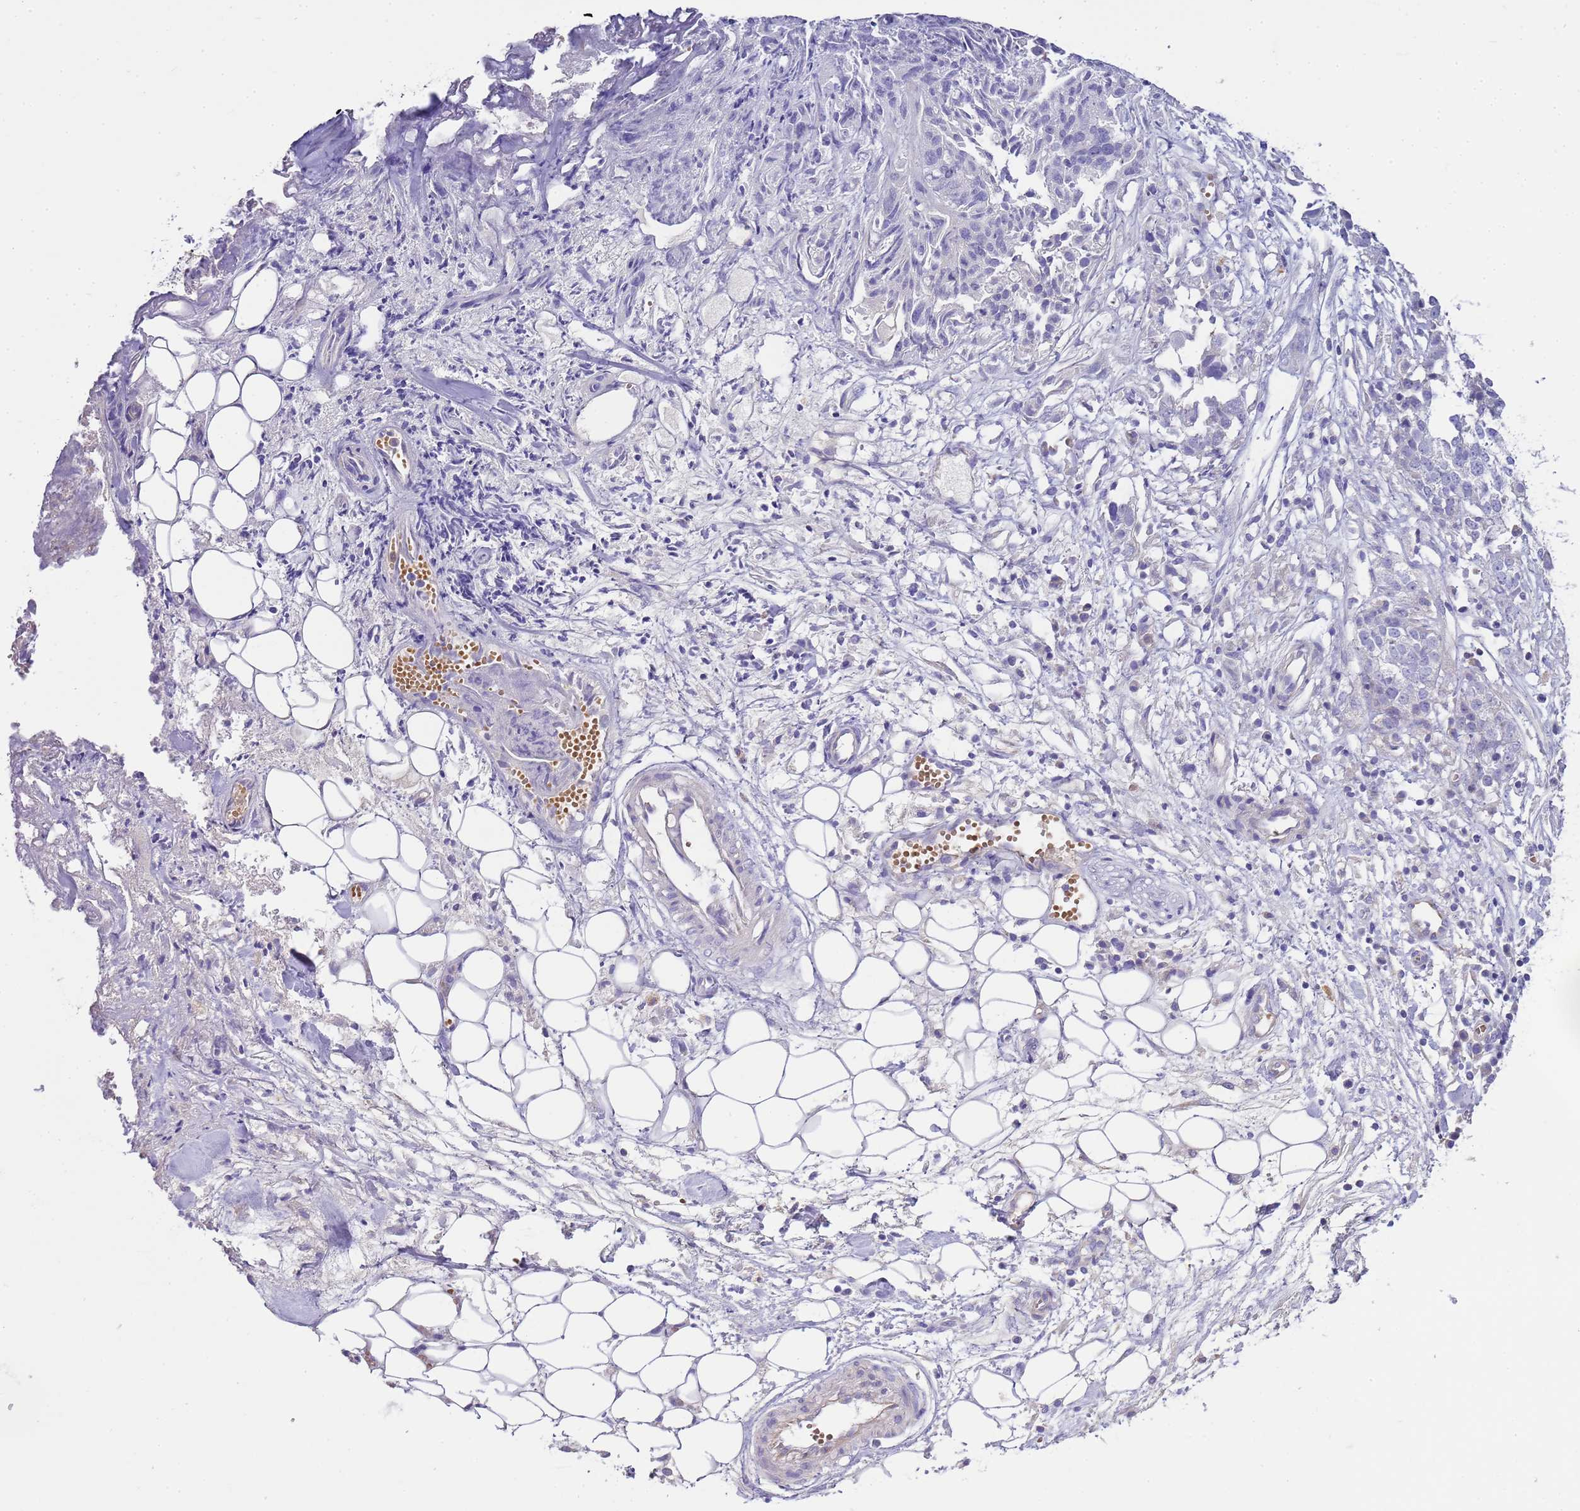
{"staining": {"intensity": "negative", "quantity": "none", "location": "none"}, "tissue": "ovarian cancer", "cell_type": "Tumor cells", "image_type": "cancer", "snomed": [{"axis": "morphology", "description": "Cystadenocarcinoma, serous, NOS"}, {"axis": "topography", "description": "Soft tissue"}, {"axis": "topography", "description": "Ovary"}], "caption": "This is an IHC histopathology image of human ovarian serous cystadenocarcinoma. There is no expression in tumor cells.", "gene": "RIPPLY2", "patient": {"sex": "female", "age": 57}}